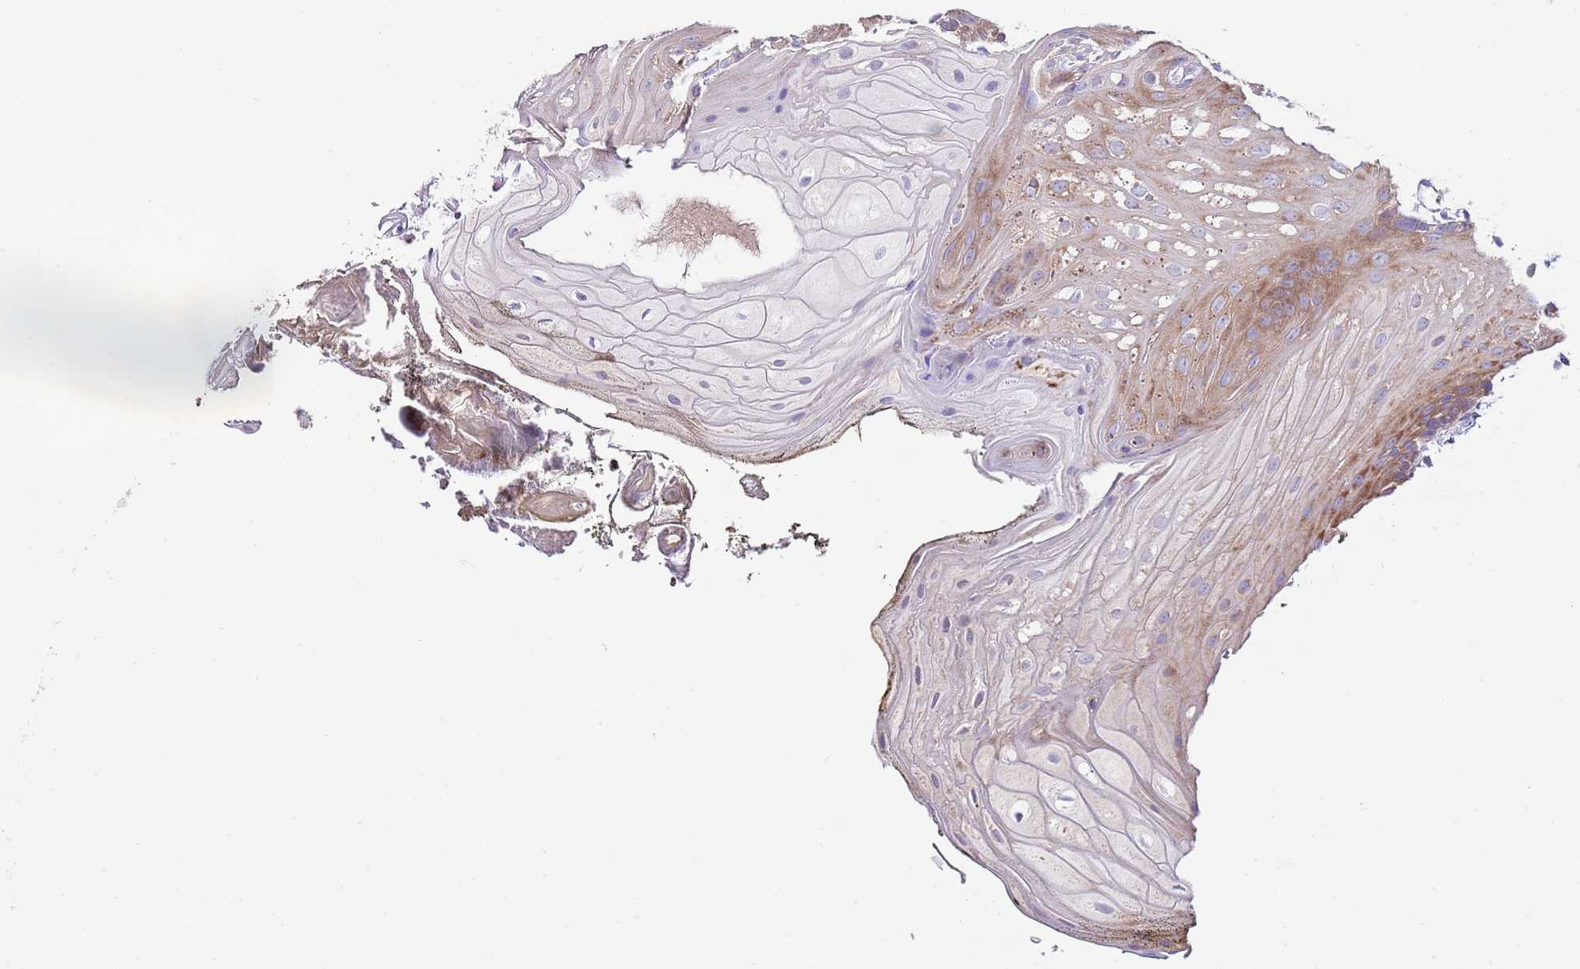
{"staining": {"intensity": "moderate", "quantity": "25%-75%", "location": "cytoplasmic/membranous"}, "tissue": "oral mucosa", "cell_type": "Squamous epithelial cells", "image_type": "normal", "snomed": [{"axis": "morphology", "description": "Normal tissue, NOS"}, {"axis": "morphology", "description": "Squamous cell carcinoma, NOS"}, {"axis": "topography", "description": "Oral tissue"}, {"axis": "topography", "description": "Head-Neck"}], "caption": "Oral mucosa stained with DAB (3,3'-diaminobenzidine) immunohistochemistry (IHC) shows medium levels of moderate cytoplasmic/membranous staining in approximately 25%-75% of squamous epithelial cells. (brown staining indicates protein expression, while blue staining denotes nuclei).", "gene": "RPS10", "patient": {"sex": "female", "age": 81}}